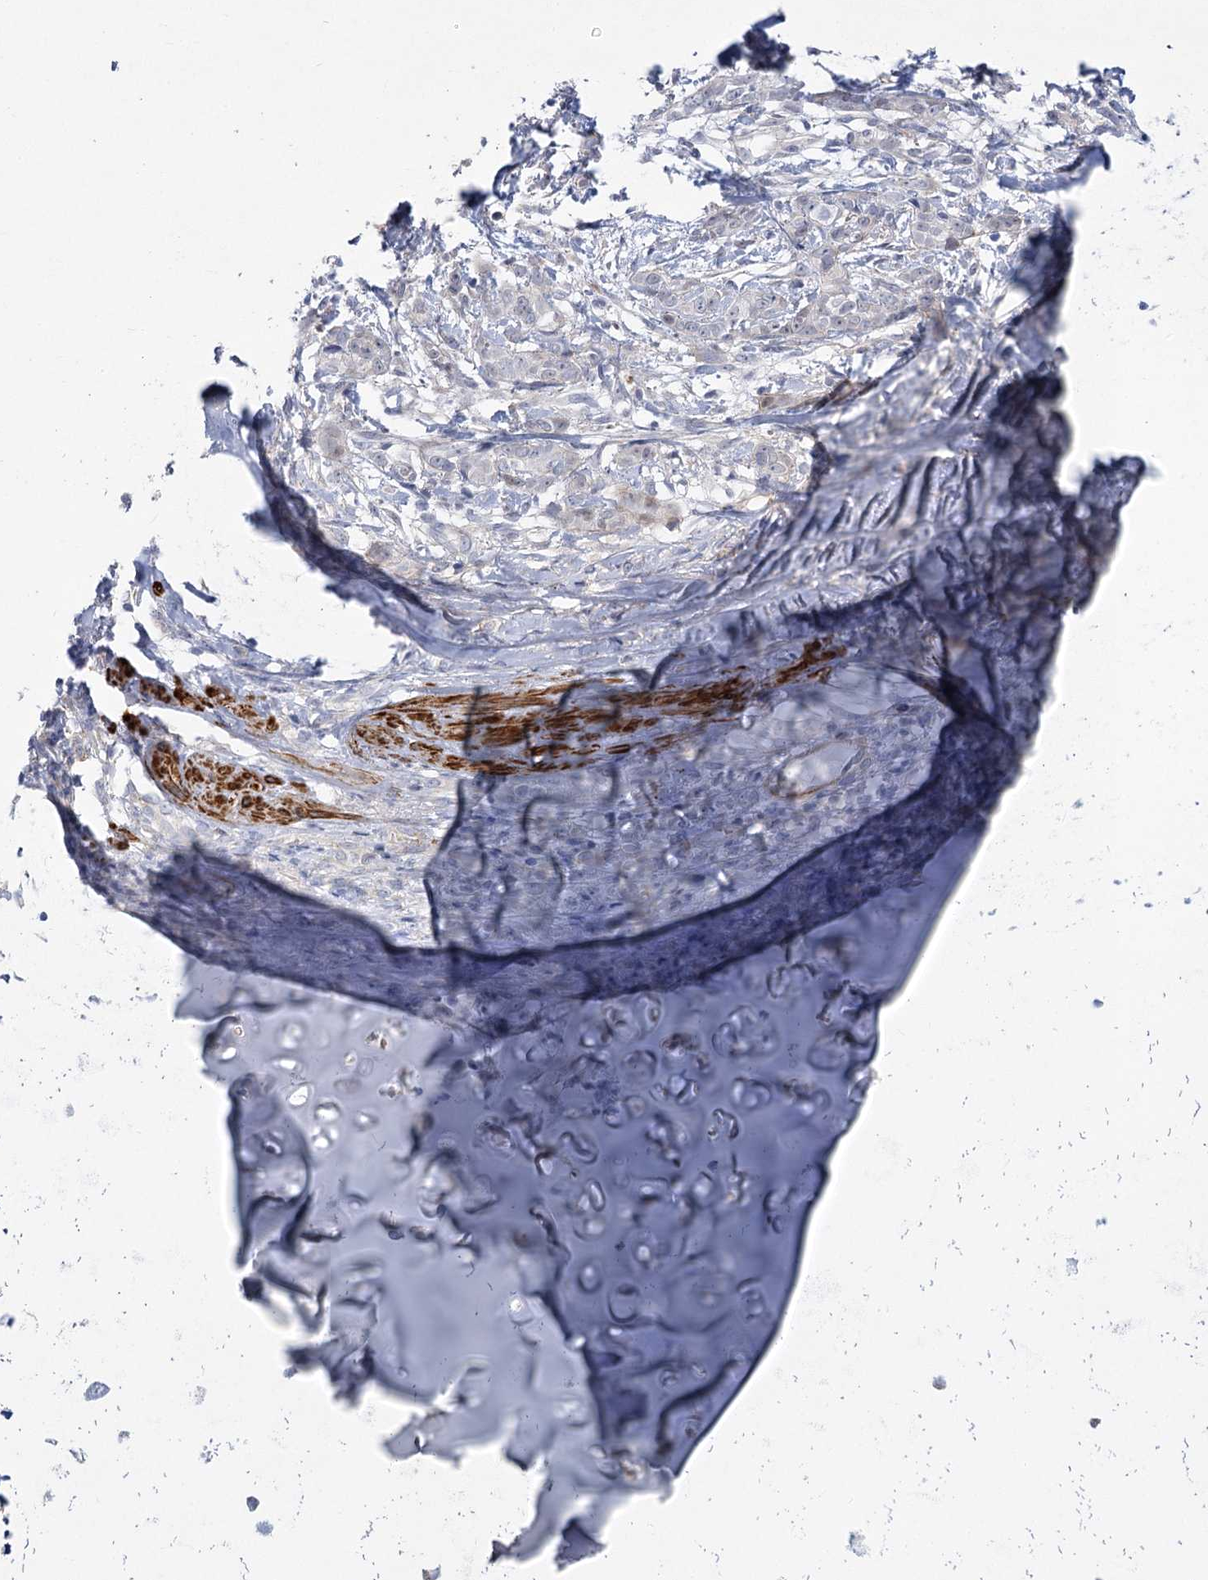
{"staining": {"intensity": "negative", "quantity": "none", "location": "none"}, "tissue": "adipose tissue", "cell_type": "Adipocytes", "image_type": "normal", "snomed": [{"axis": "morphology", "description": "Normal tissue, NOS"}, {"axis": "morphology", "description": "Basal cell carcinoma"}, {"axis": "topography", "description": "Cartilage tissue"}, {"axis": "topography", "description": "Nasopharynx"}, {"axis": "topography", "description": "Oral tissue"}], "caption": "Photomicrograph shows no significant protein positivity in adipocytes of unremarkable adipose tissue. (Stains: DAB (3,3'-diaminobenzidine) IHC with hematoxylin counter stain, Microscopy: brightfield microscopy at high magnification).", "gene": "ARSI", "patient": {"sex": "female", "age": 77}}